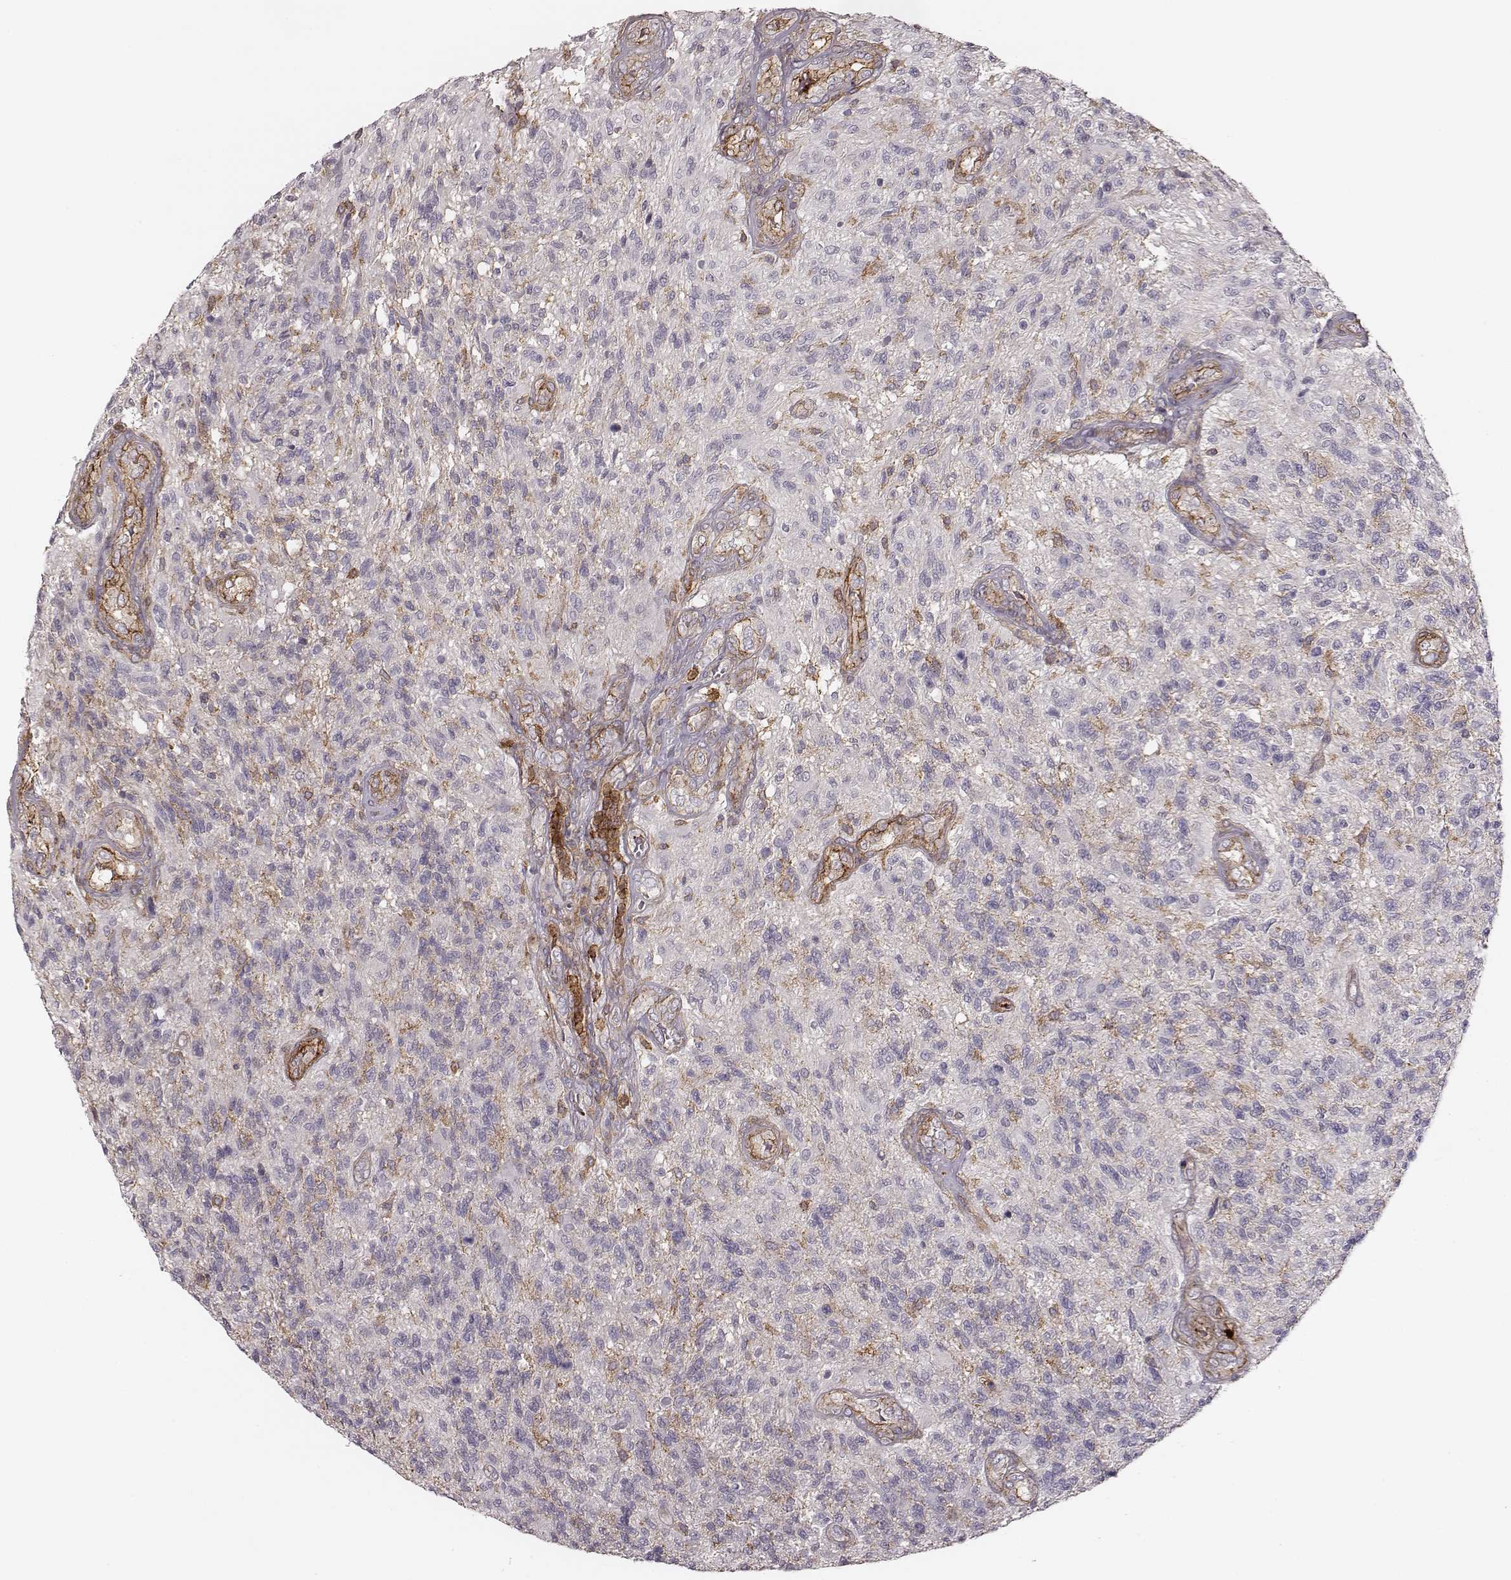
{"staining": {"intensity": "negative", "quantity": "none", "location": "none"}, "tissue": "glioma", "cell_type": "Tumor cells", "image_type": "cancer", "snomed": [{"axis": "morphology", "description": "Glioma, malignant, High grade"}, {"axis": "topography", "description": "Brain"}], "caption": "IHC image of glioma stained for a protein (brown), which demonstrates no expression in tumor cells.", "gene": "ZYX", "patient": {"sex": "male", "age": 56}}